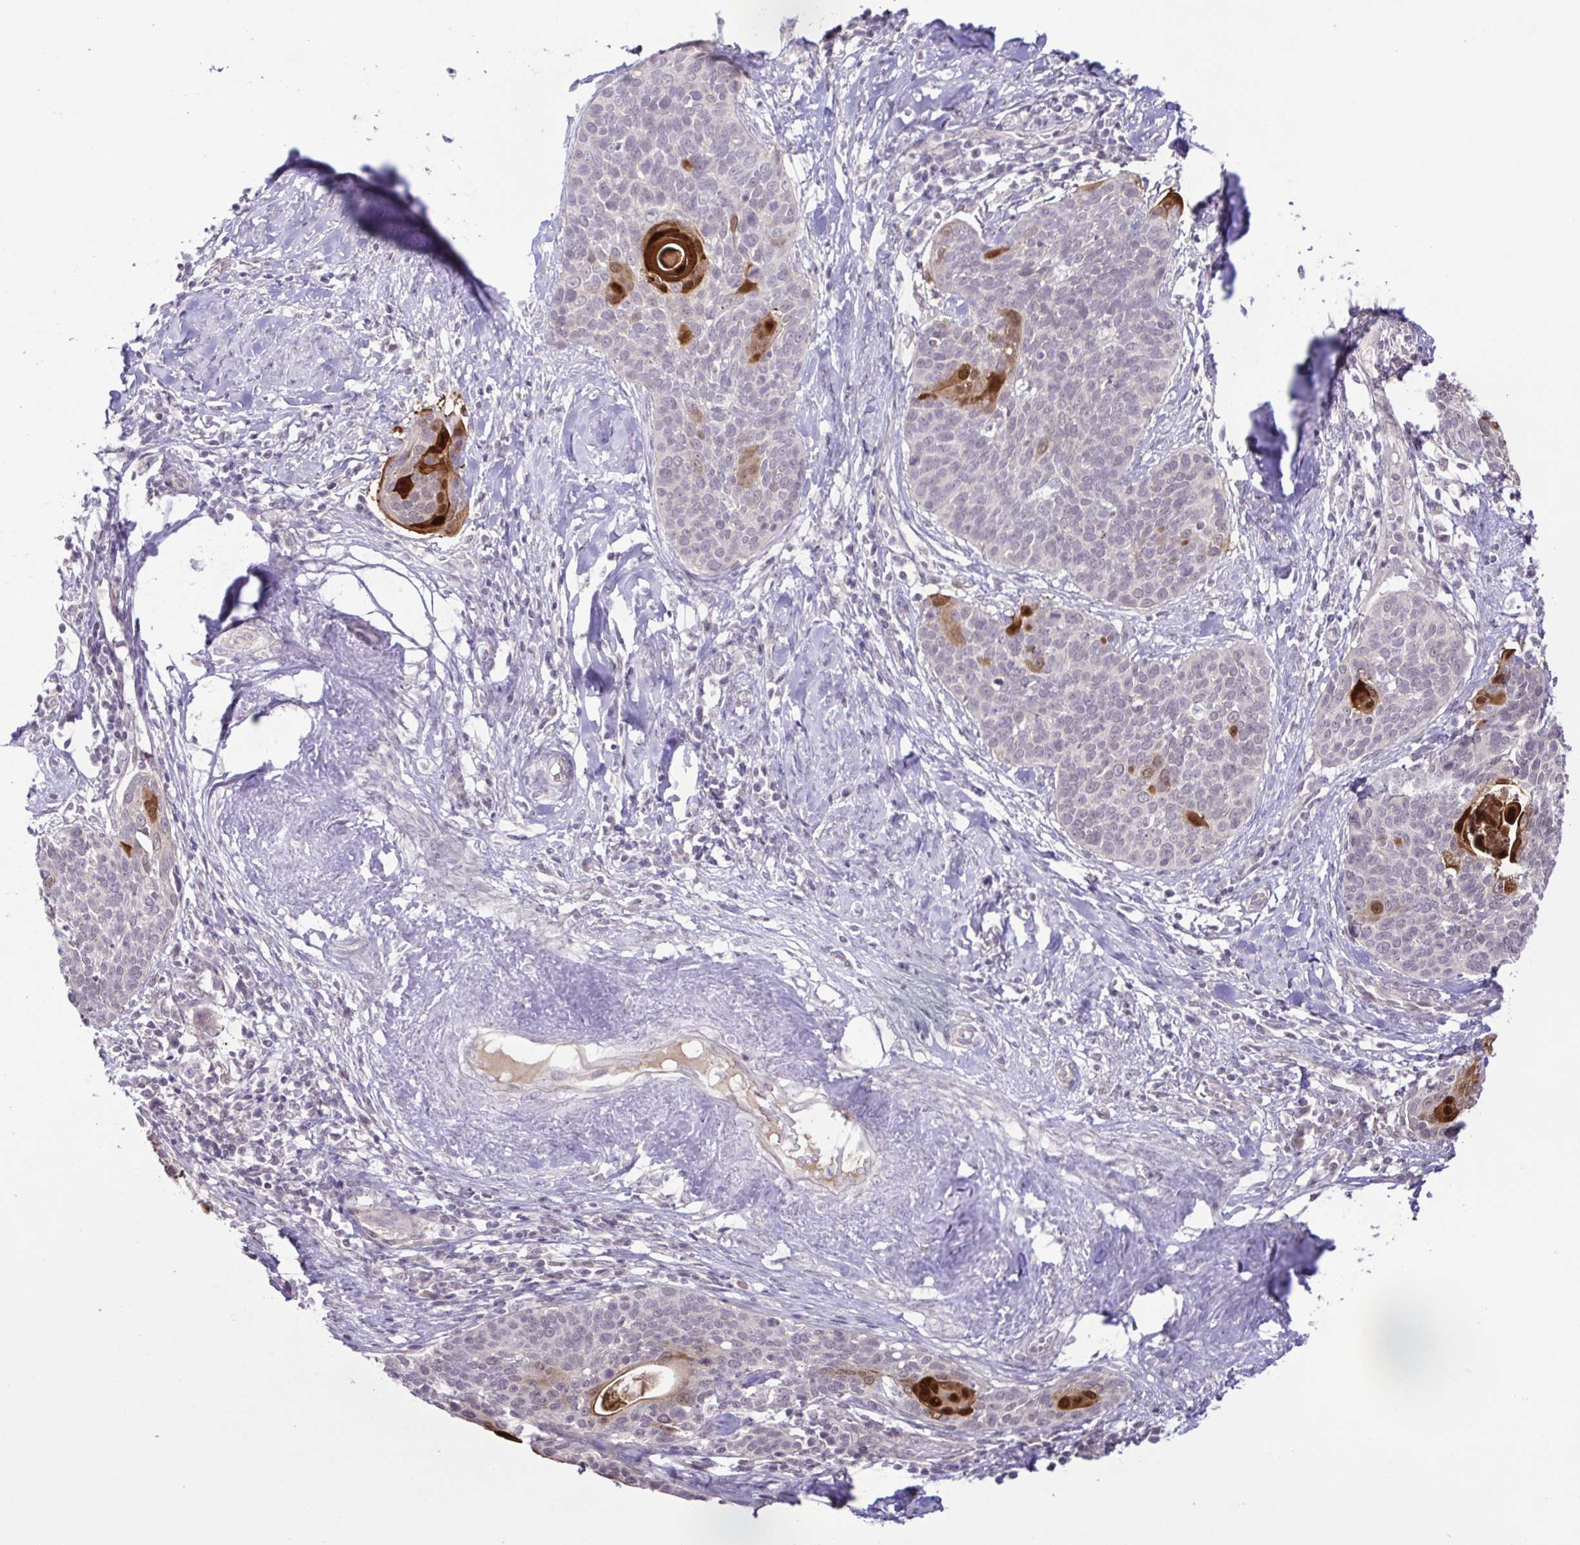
{"staining": {"intensity": "strong", "quantity": "<25%", "location": "cytoplasmic/membranous,nuclear"}, "tissue": "cervical cancer", "cell_type": "Tumor cells", "image_type": "cancer", "snomed": [{"axis": "morphology", "description": "Squamous cell carcinoma, NOS"}, {"axis": "topography", "description": "Cervix"}], "caption": "A micrograph of human cervical squamous cell carcinoma stained for a protein reveals strong cytoplasmic/membranous and nuclear brown staining in tumor cells.", "gene": "IL1RN", "patient": {"sex": "female", "age": 69}}